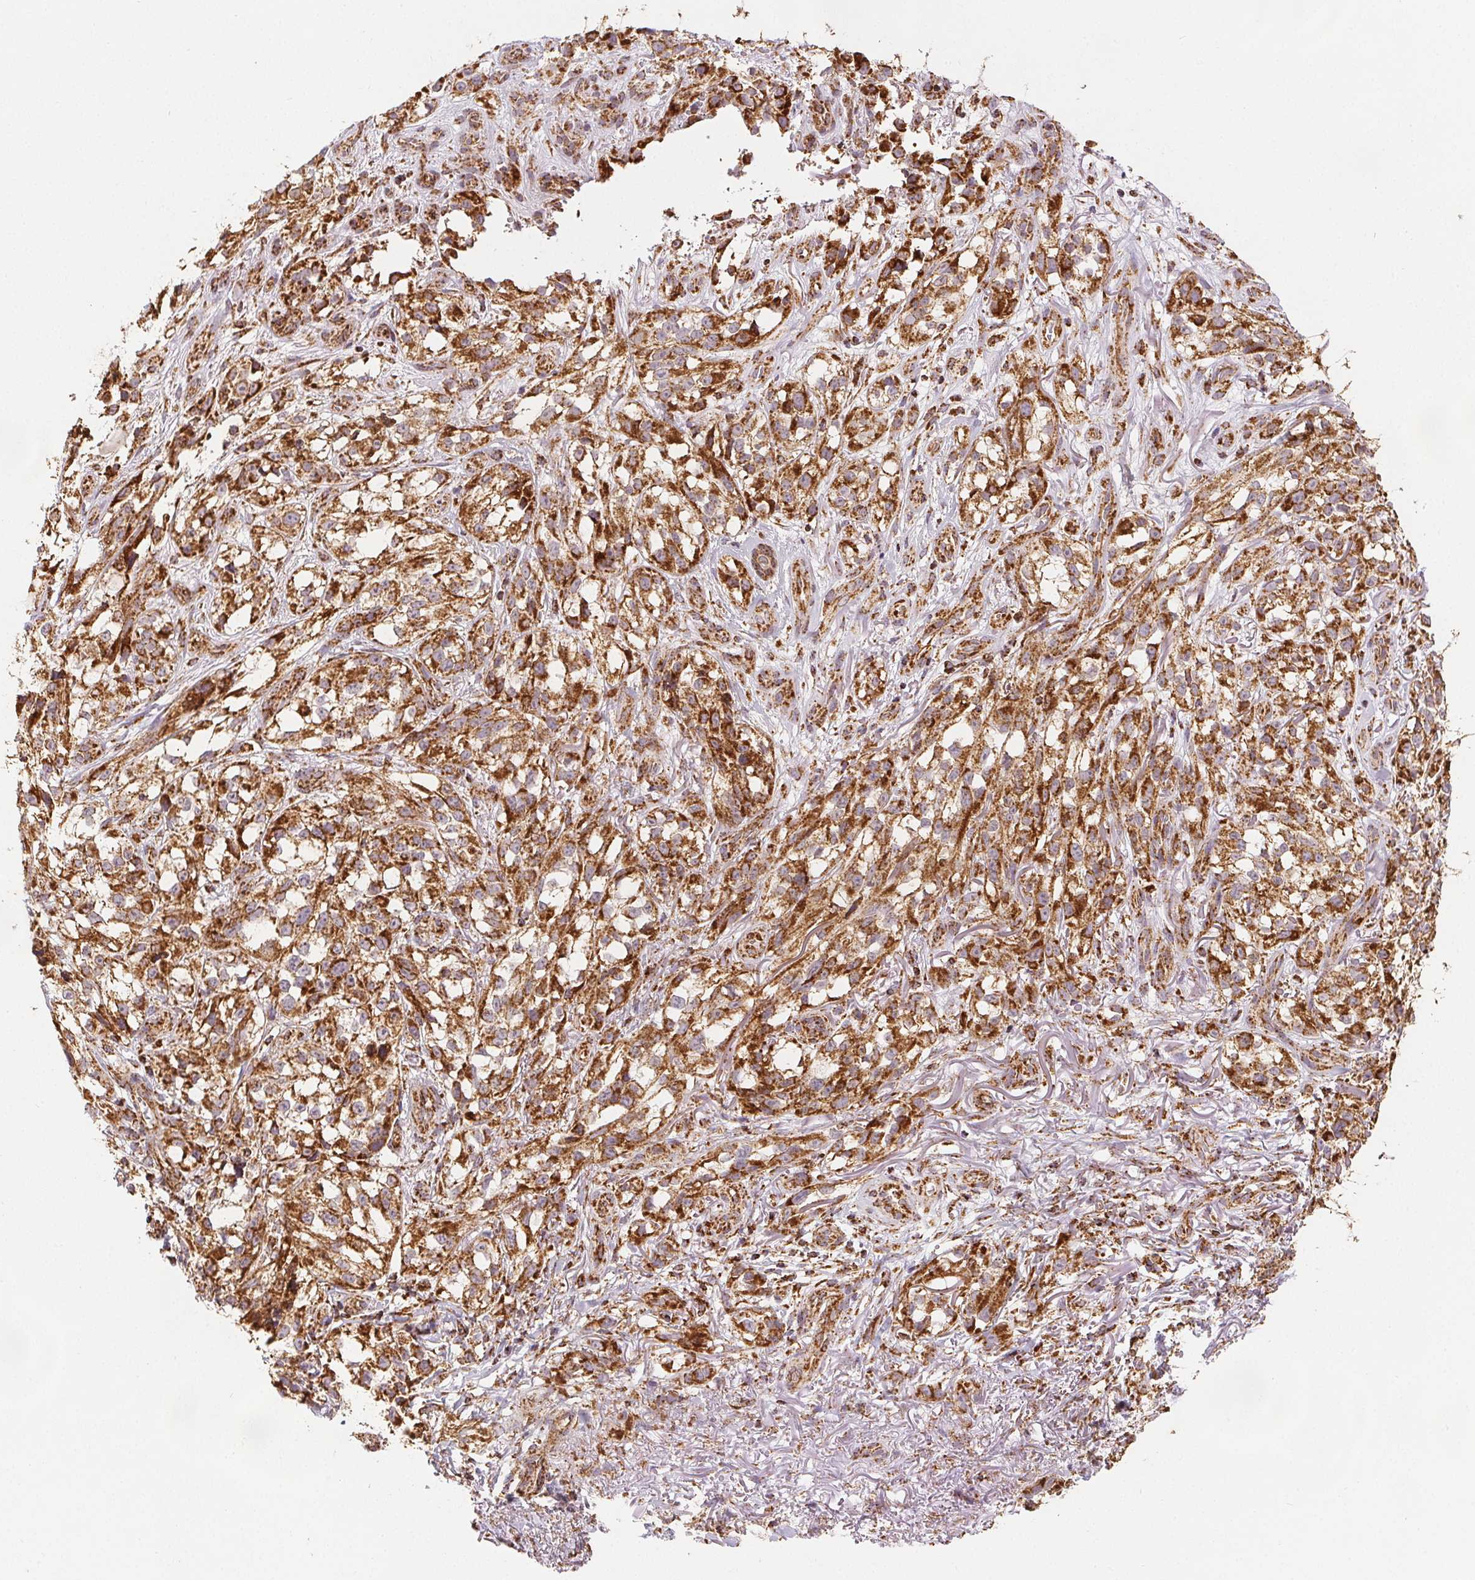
{"staining": {"intensity": "strong", "quantity": ">75%", "location": "cytoplasmic/membranous"}, "tissue": "melanoma", "cell_type": "Tumor cells", "image_type": "cancer", "snomed": [{"axis": "morphology", "description": "Malignant melanoma, NOS"}, {"axis": "topography", "description": "Skin"}], "caption": "Human melanoma stained with a protein marker shows strong staining in tumor cells.", "gene": "SDHB", "patient": {"sex": "female", "age": 85}}